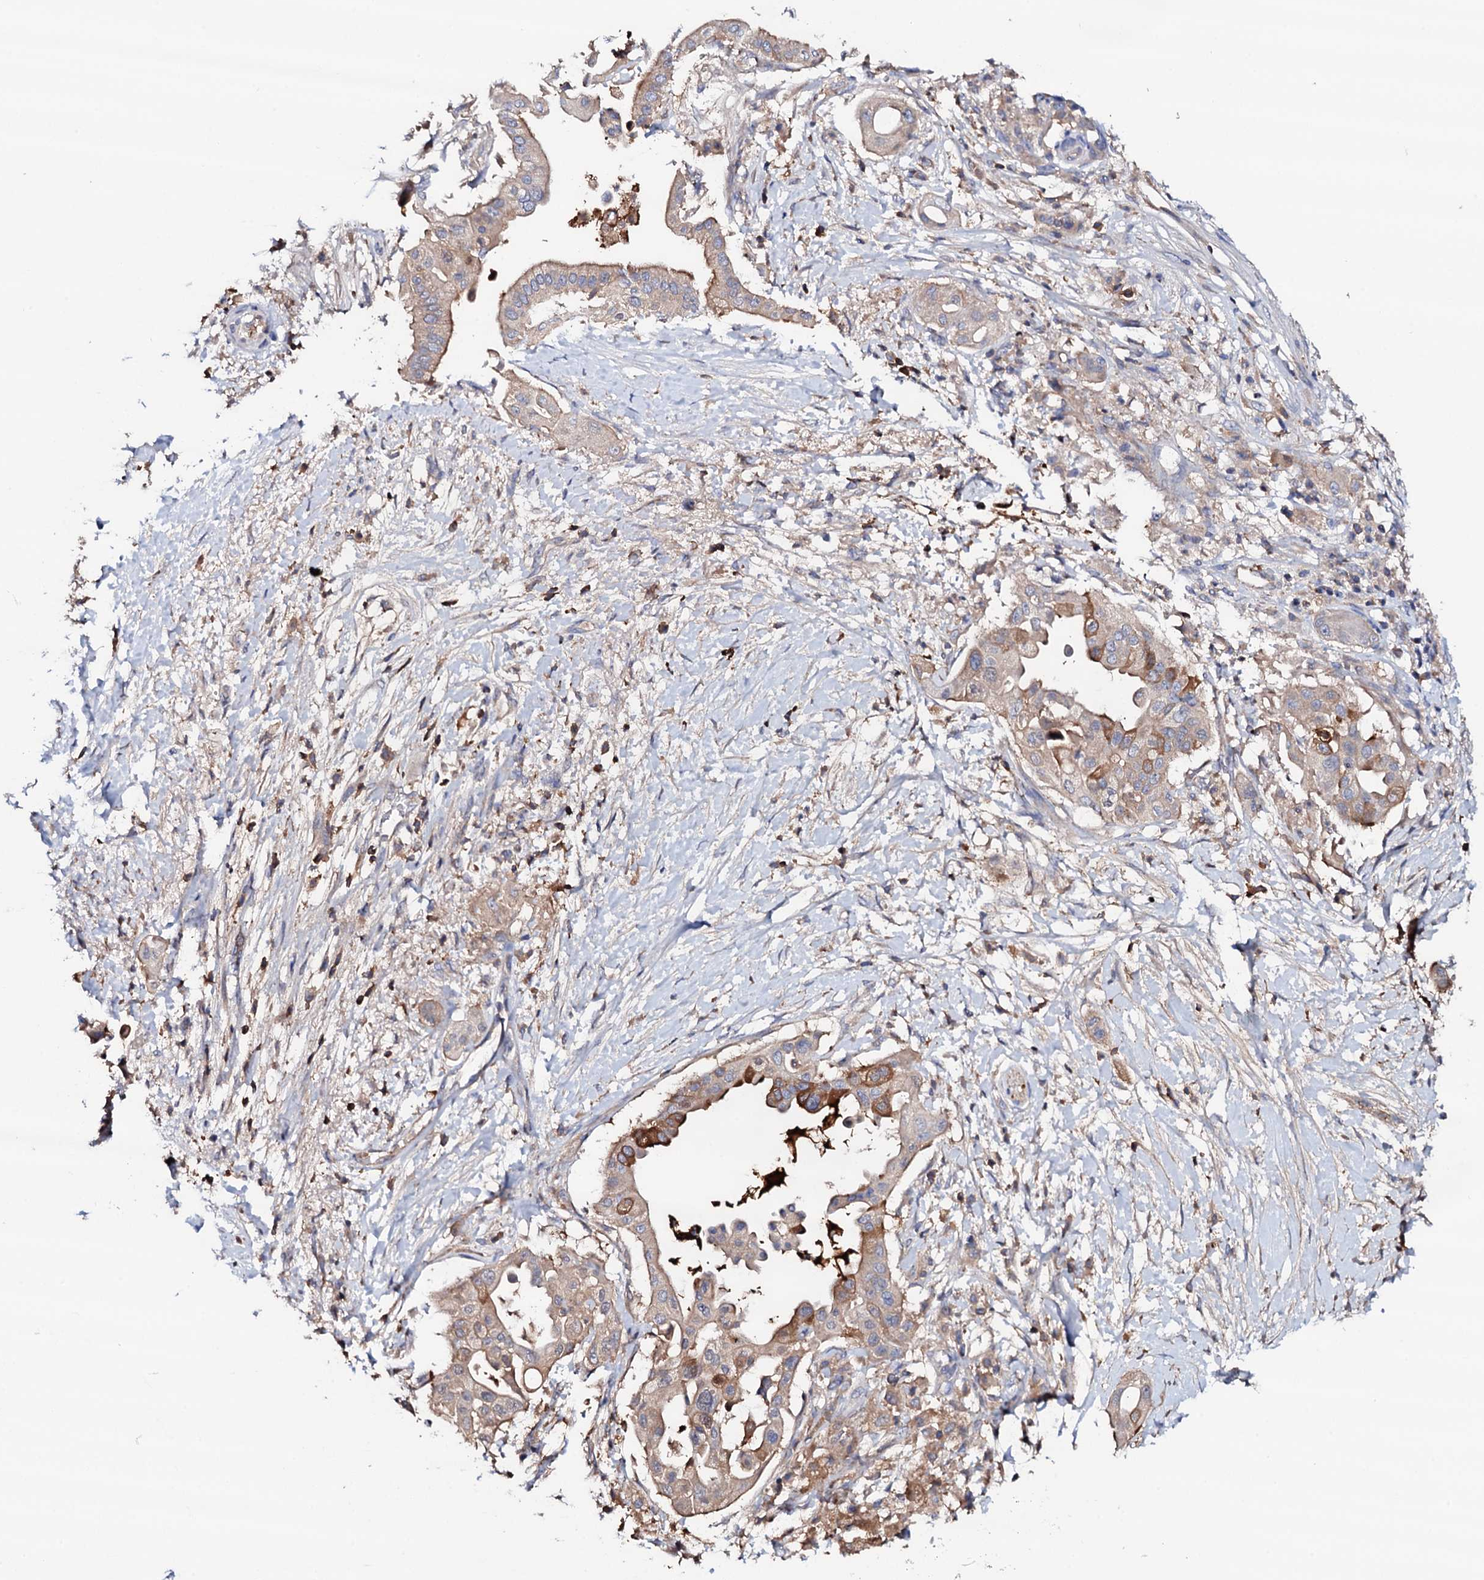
{"staining": {"intensity": "weak", "quantity": ">75%", "location": "cytoplasmic/membranous"}, "tissue": "pancreatic cancer", "cell_type": "Tumor cells", "image_type": "cancer", "snomed": [{"axis": "morphology", "description": "Adenocarcinoma, NOS"}, {"axis": "topography", "description": "Pancreas"}], "caption": "Protein staining demonstrates weak cytoplasmic/membranous positivity in approximately >75% of tumor cells in pancreatic cancer.", "gene": "TCAF2", "patient": {"sex": "male", "age": 68}}